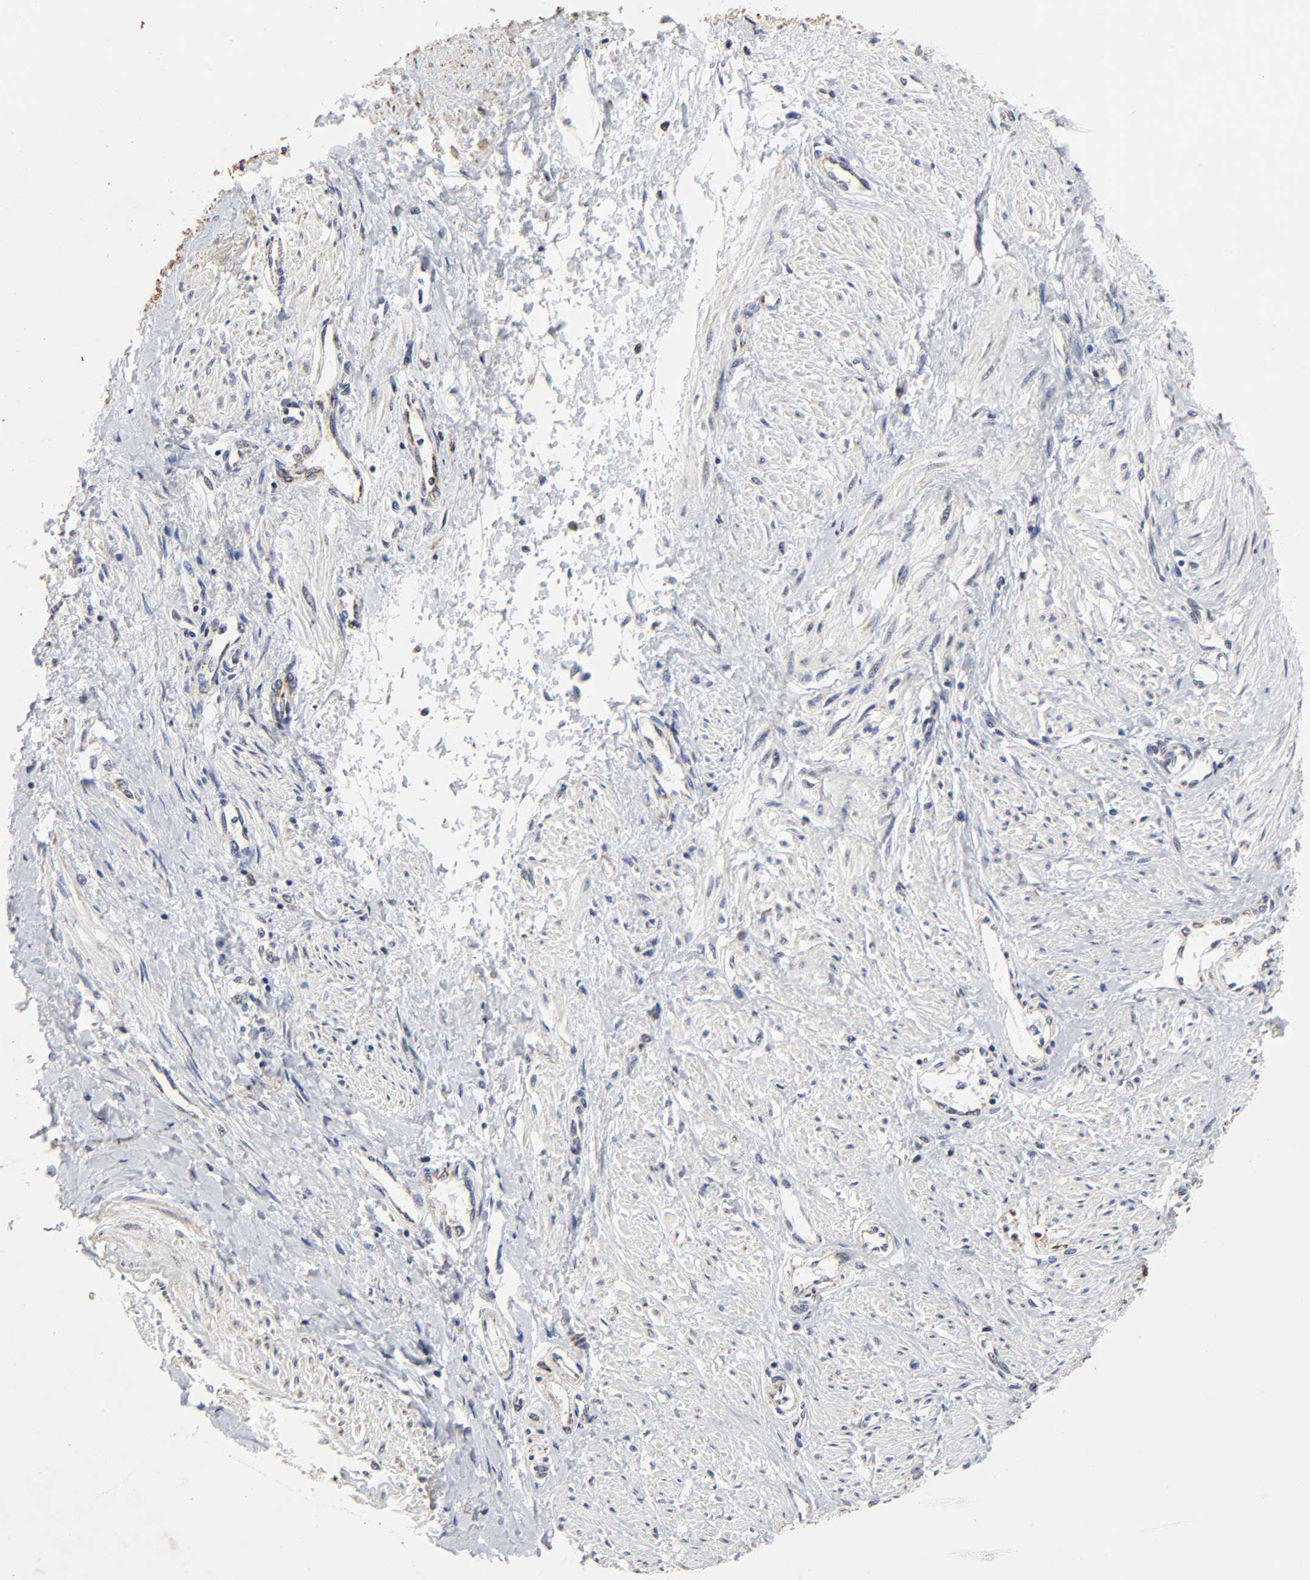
{"staining": {"intensity": "weak", "quantity": "25%-75%", "location": "cytoplasmic/membranous"}, "tissue": "smooth muscle", "cell_type": "Smooth muscle cells", "image_type": "normal", "snomed": [{"axis": "morphology", "description": "Normal tissue, NOS"}, {"axis": "topography", "description": "Smooth muscle"}, {"axis": "topography", "description": "Uterus"}], "caption": "Immunohistochemical staining of unremarkable smooth muscle displays 25%-75% levels of weak cytoplasmic/membranous protein positivity in approximately 25%-75% of smooth muscle cells.", "gene": "COX6B1", "patient": {"sex": "female", "age": 39}}